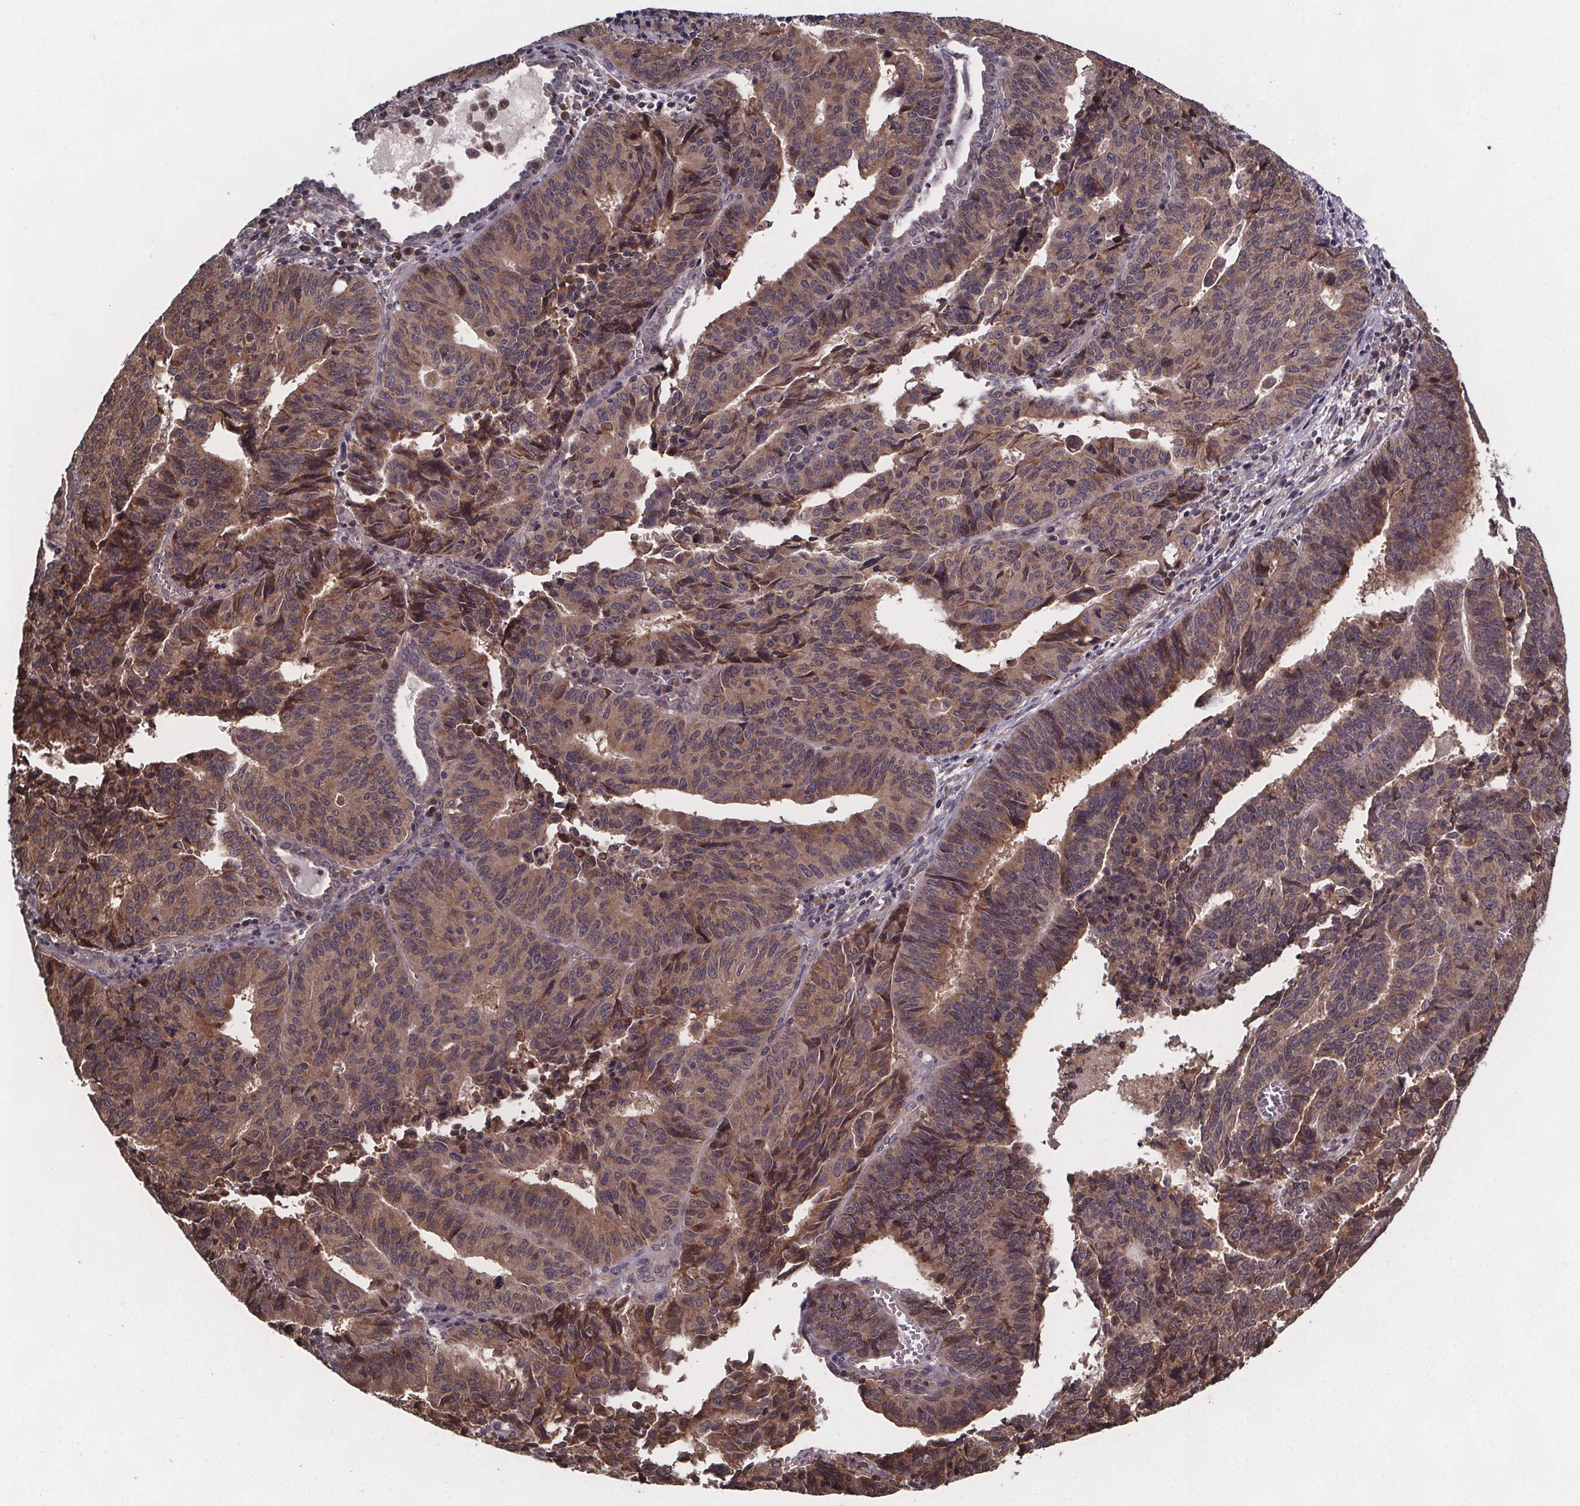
{"staining": {"intensity": "moderate", "quantity": ">75%", "location": "cytoplasmic/membranous"}, "tissue": "endometrial cancer", "cell_type": "Tumor cells", "image_type": "cancer", "snomed": [{"axis": "morphology", "description": "Adenocarcinoma, NOS"}, {"axis": "topography", "description": "Endometrium"}], "caption": "High-power microscopy captured an immunohistochemistry (IHC) micrograph of endometrial cancer (adenocarcinoma), revealing moderate cytoplasmic/membranous positivity in about >75% of tumor cells.", "gene": "SAT1", "patient": {"sex": "female", "age": 65}}